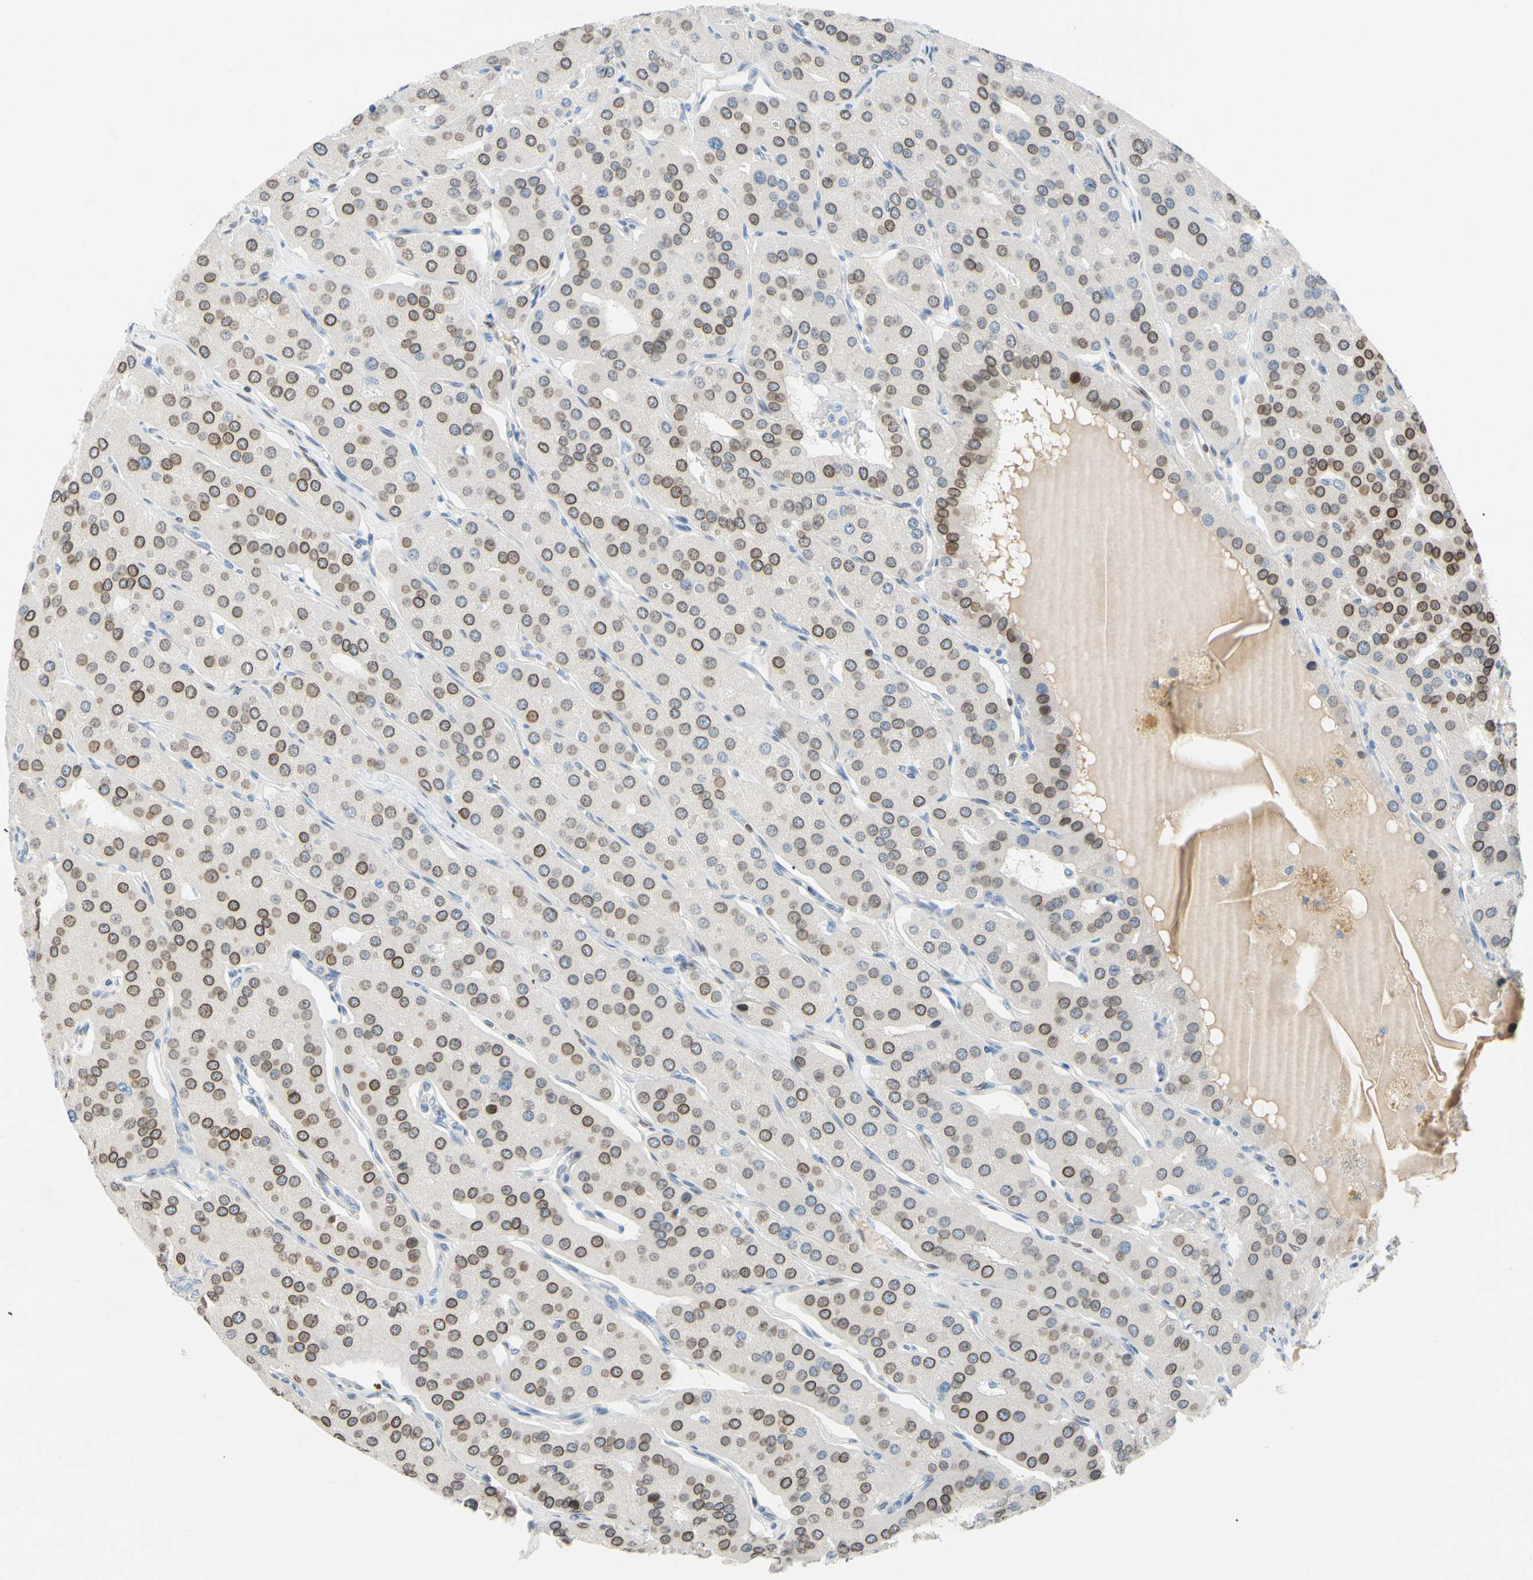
{"staining": {"intensity": "moderate", "quantity": ">75%", "location": "cytoplasmic/membranous,nuclear"}, "tissue": "parathyroid gland", "cell_type": "Glandular cells", "image_type": "normal", "snomed": [{"axis": "morphology", "description": "Normal tissue, NOS"}, {"axis": "morphology", "description": "Adenoma, NOS"}, {"axis": "topography", "description": "Parathyroid gland"}], "caption": "Glandular cells show moderate cytoplasmic/membranous,nuclear expression in about >75% of cells in benign parathyroid gland.", "gene": "ZNF132", "patient": {"sex": "female", "age": 86}}